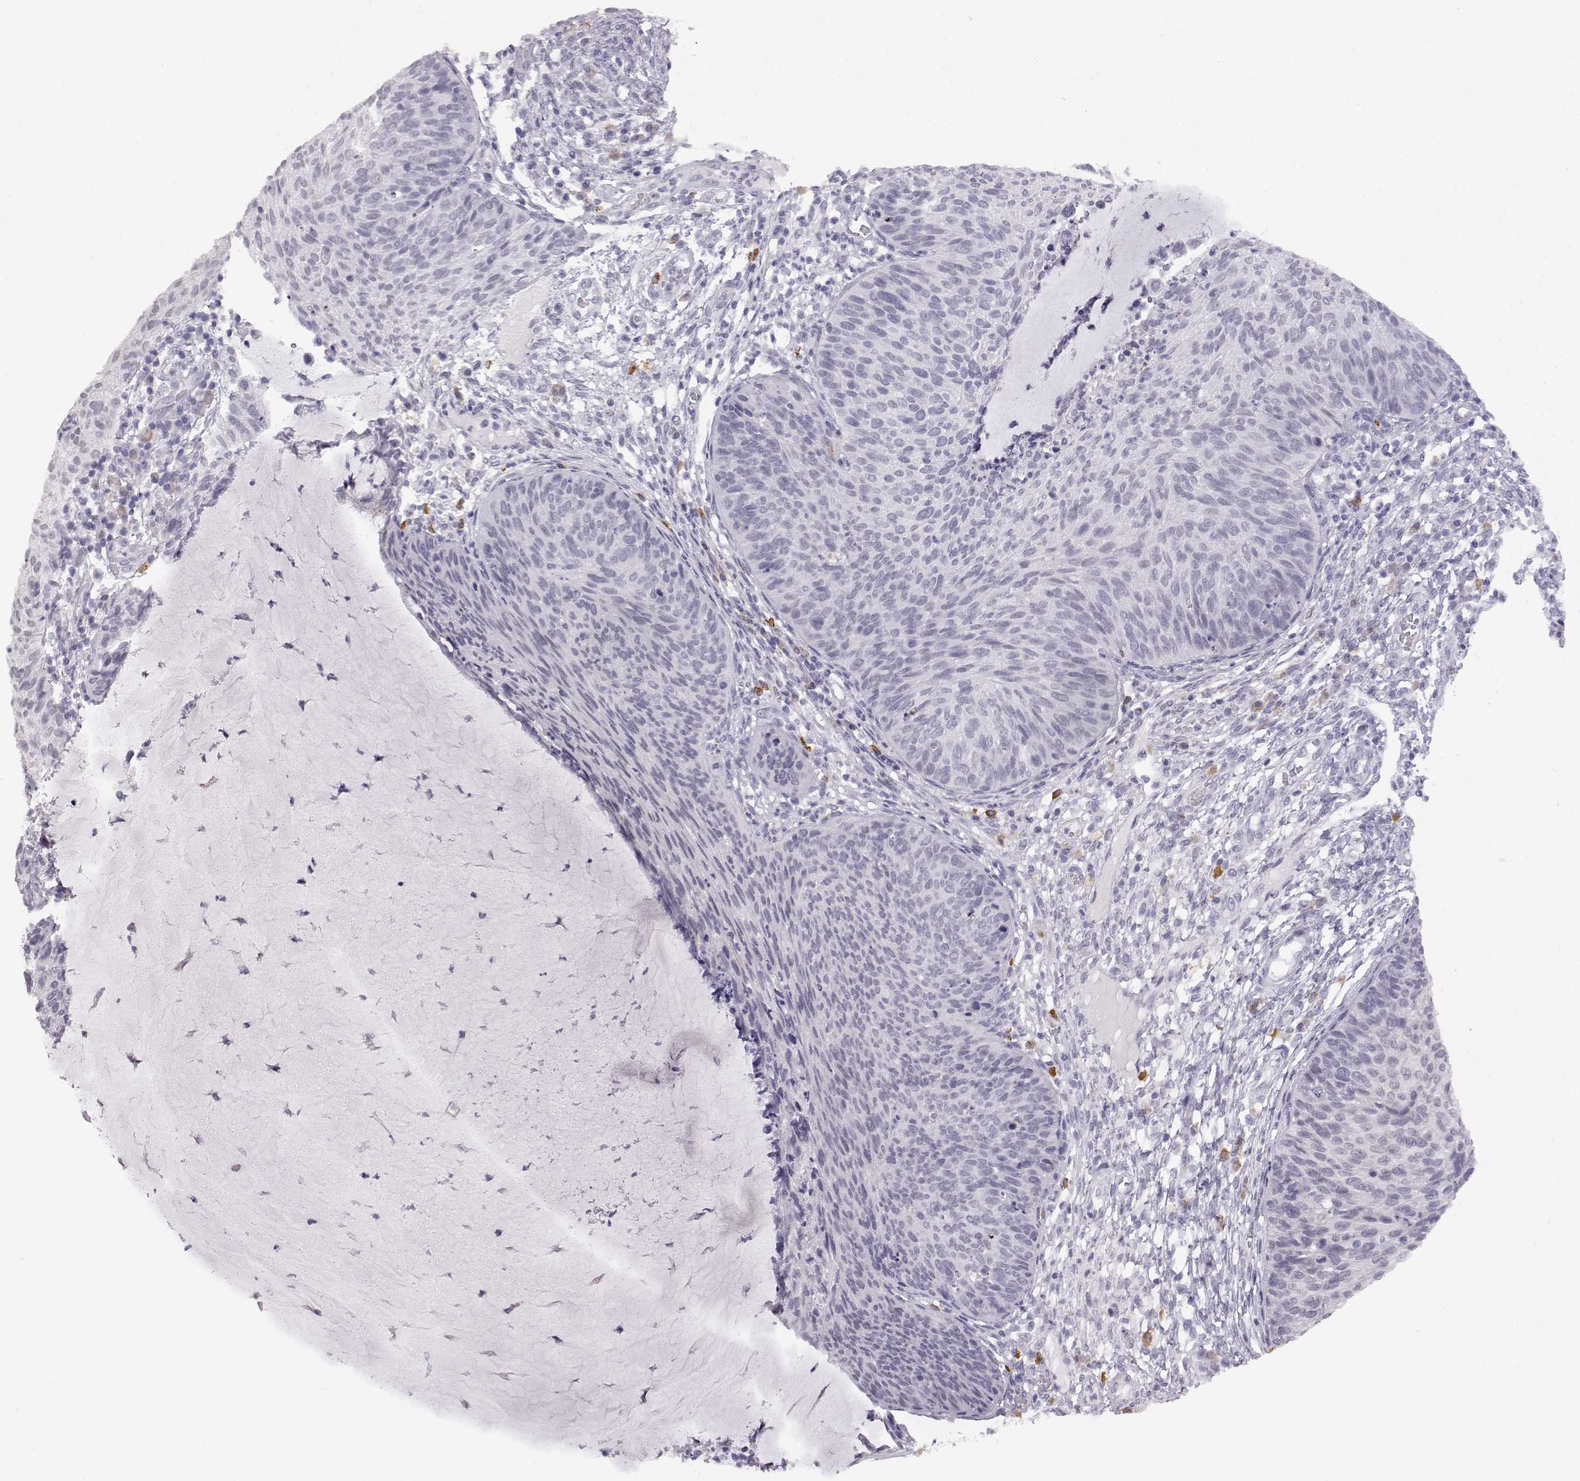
{"staining": {"intensity": "negative", "quantity": "none", "location": "none"}, "tissue": "cervical cancer", "cell_type": "Tumor cells", "image_type": "cancer", "snomed": [{"axis": "morphology", "description": "Squamous cell carcinoma, NOS"}, {"axis": "topography", "description": "Cervix"}], "caption": "Immunohistochemical staining of cervical cancer (squamous cell carcinoma) reveals no significant expression in tumor cells.", "gene": "VGF", "patient": {"sex": "female", "age": 36}}